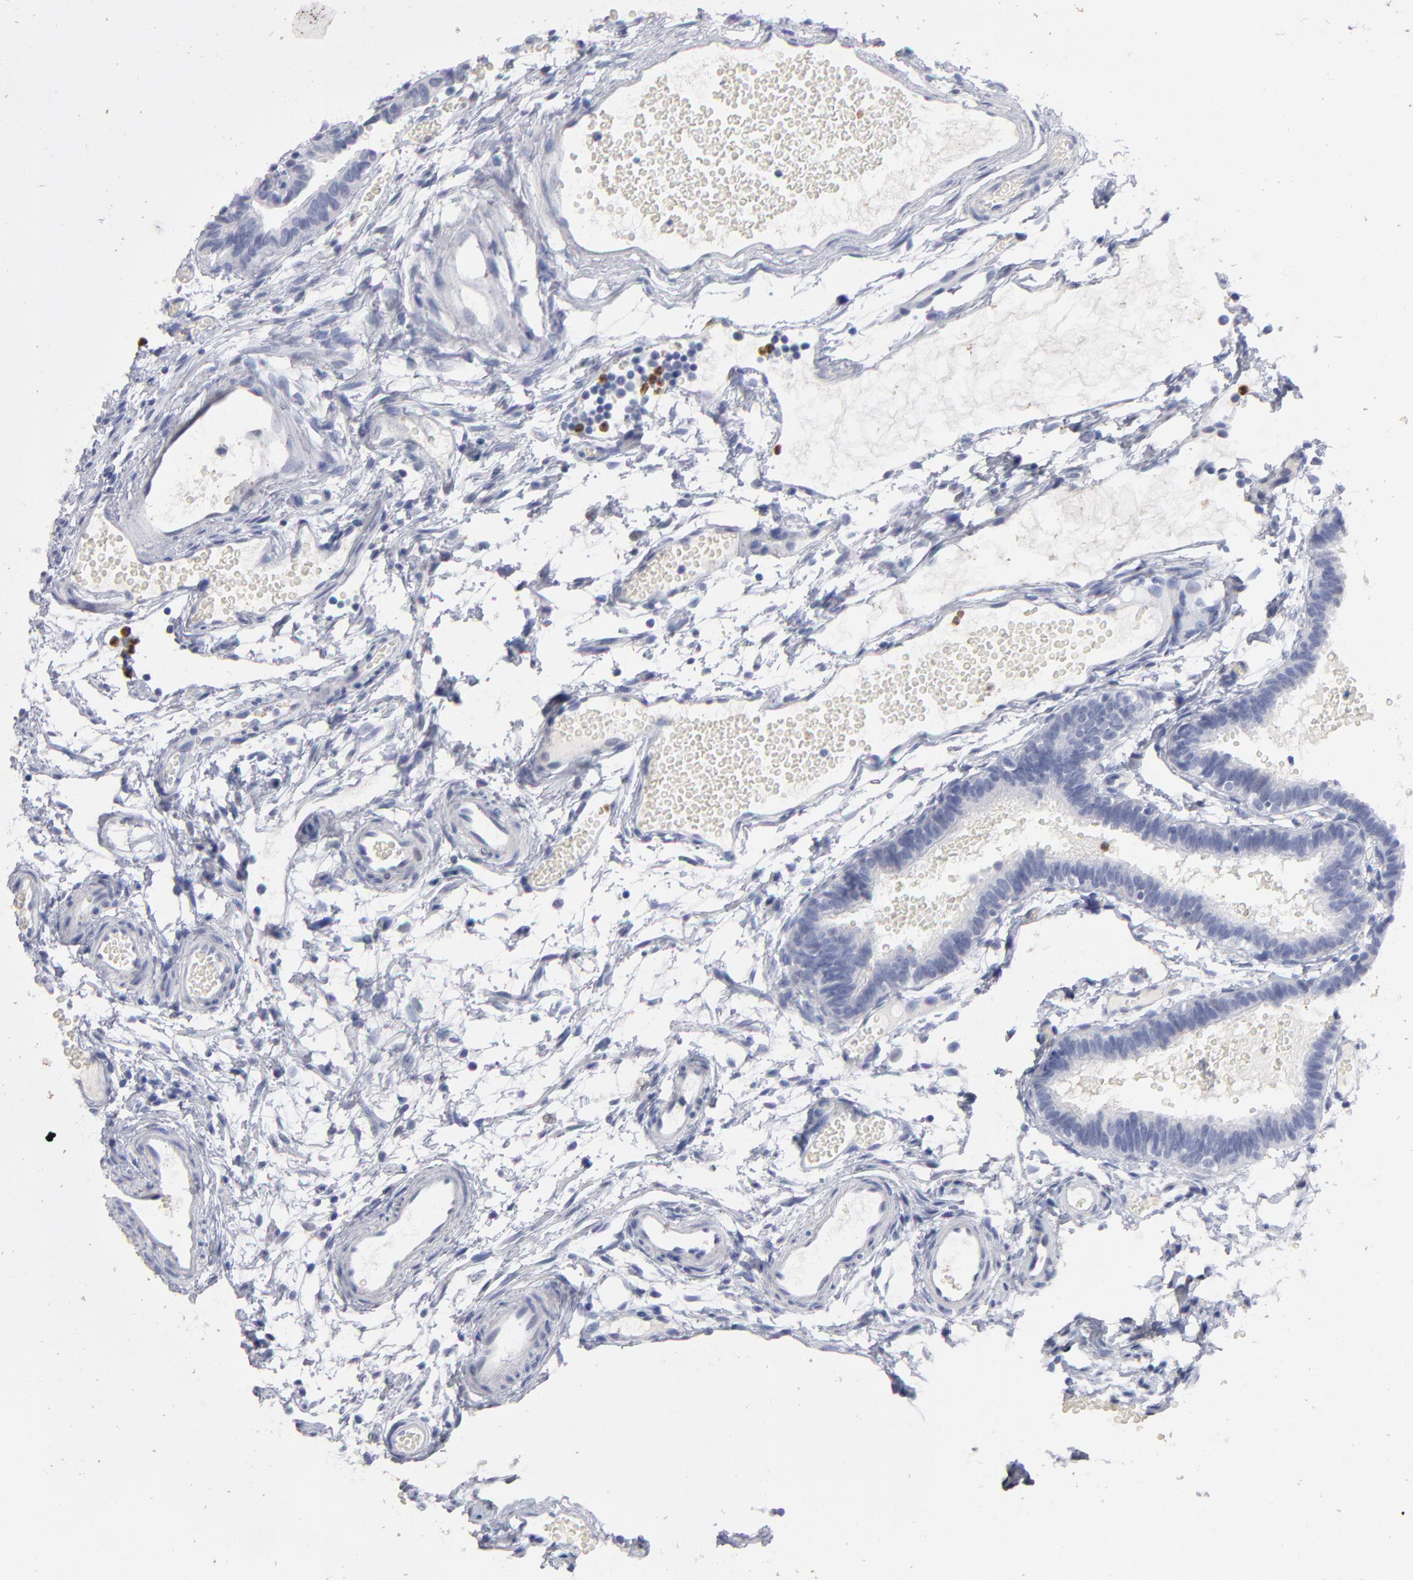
{"staining": {"intensity": "negative", "quantity": "none", "location": "none"}, "tissue": "fallopian tube", "cell_type": "Glandular cells", "image_type": "normal", "snomed": [{"axis": "morphology", "description": "Normal tissue, NOS"}, {"axis": "topography", "description": "Fallopian tube"}], "caption": "Immunohistochemistry image of benign fallopian tube stained for a protein (brown), which demonstrates no staining in glandular cells. (Stains: DAB IHC with hematoxylin counter stain, Microscopy: brightfield microscopy at high magnification).", "gene": "ARG1", "patient": {"sex": "female", "age": 29}}